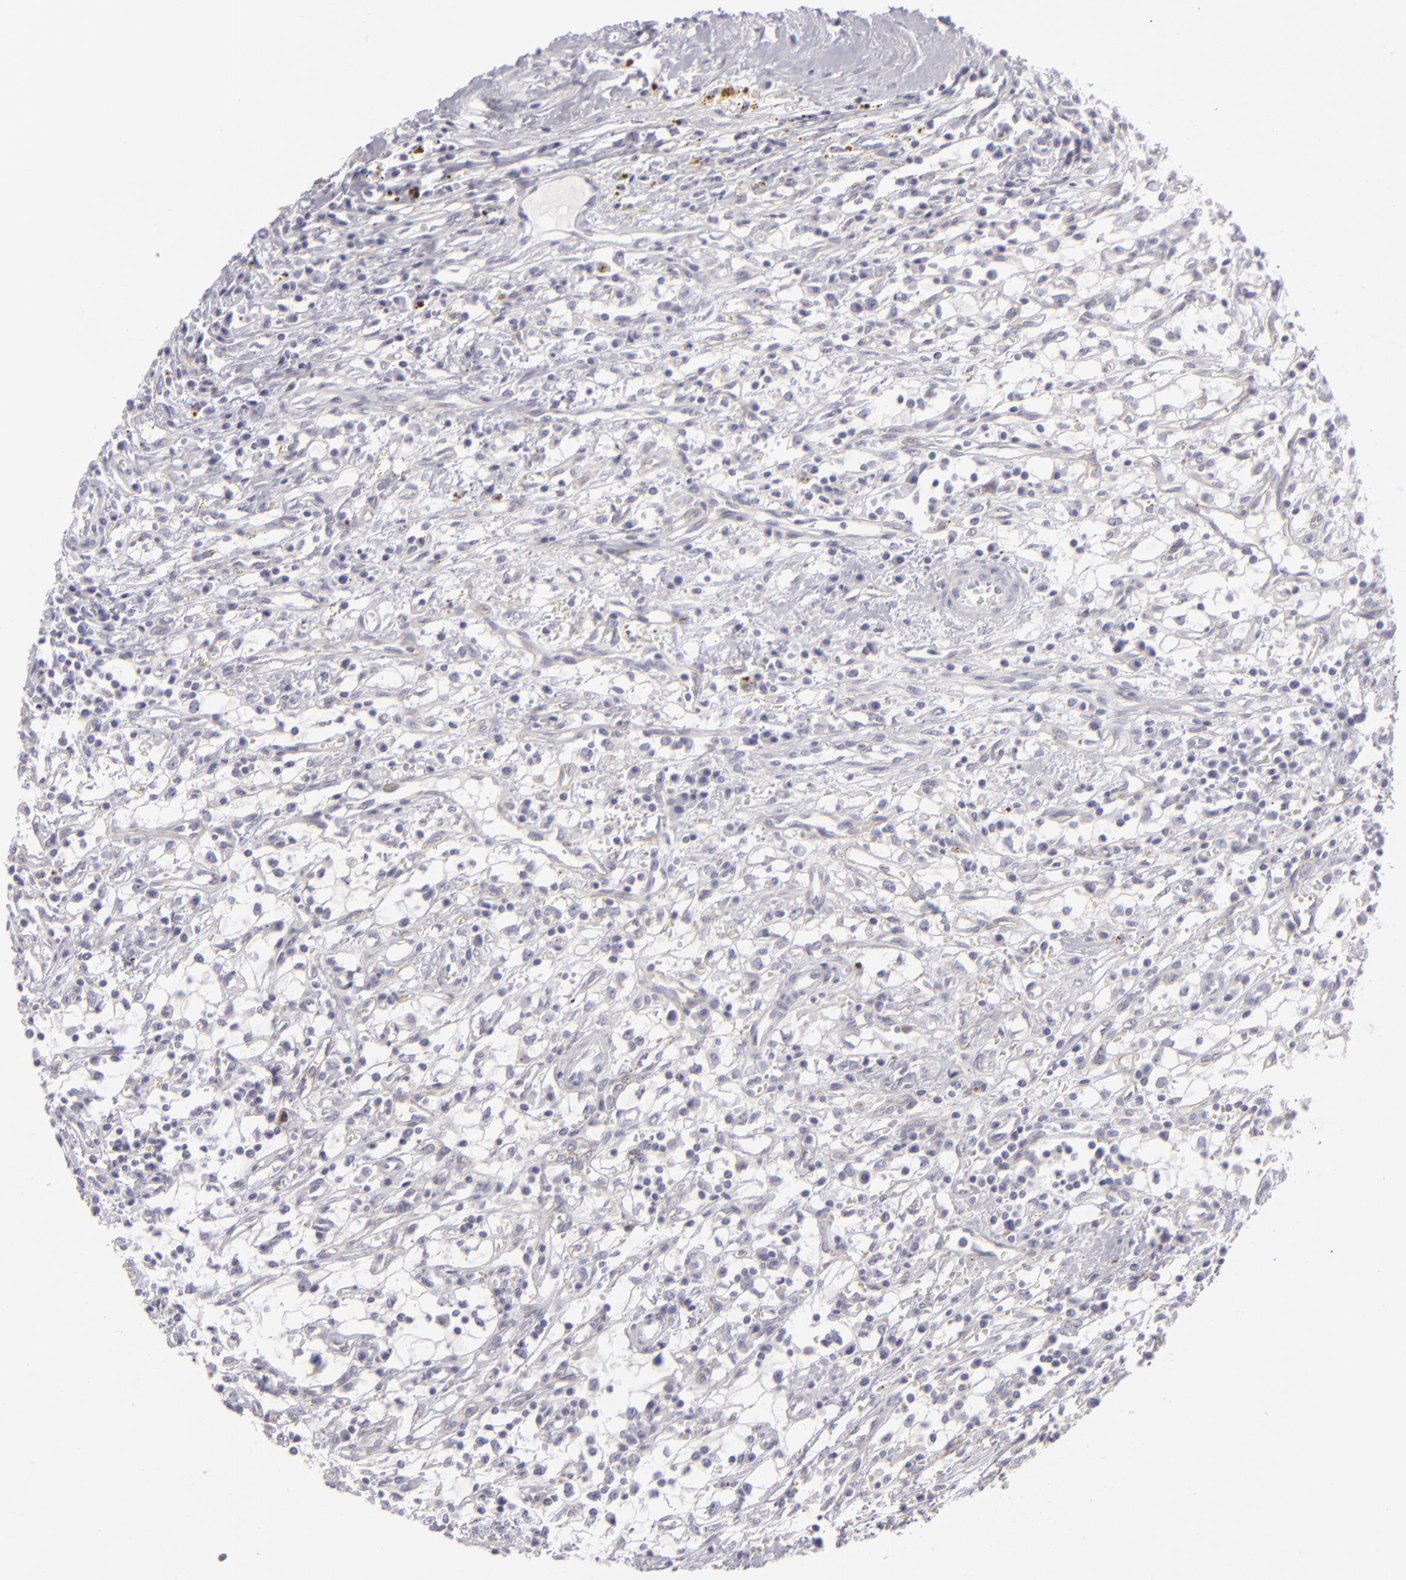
{"staining": {"intensity": "negative", "quantity": "none", "location": "none"}, "tissue": "renal cancer", "cell_type": "Tumor cells", "image_type": "cancer", "snomed": [{"axis": "morphology", "description": "Adenocarcinoma, NOS"}, {"axis": "topography", "description": "Kidney"}], "caption": "DAB immunohistochemical staining of adenocarcinoma (renal) exhibits no significant positivity in tumor cells.", "gene": "JUP", "patient": {"sex": "male", "age": 82}}